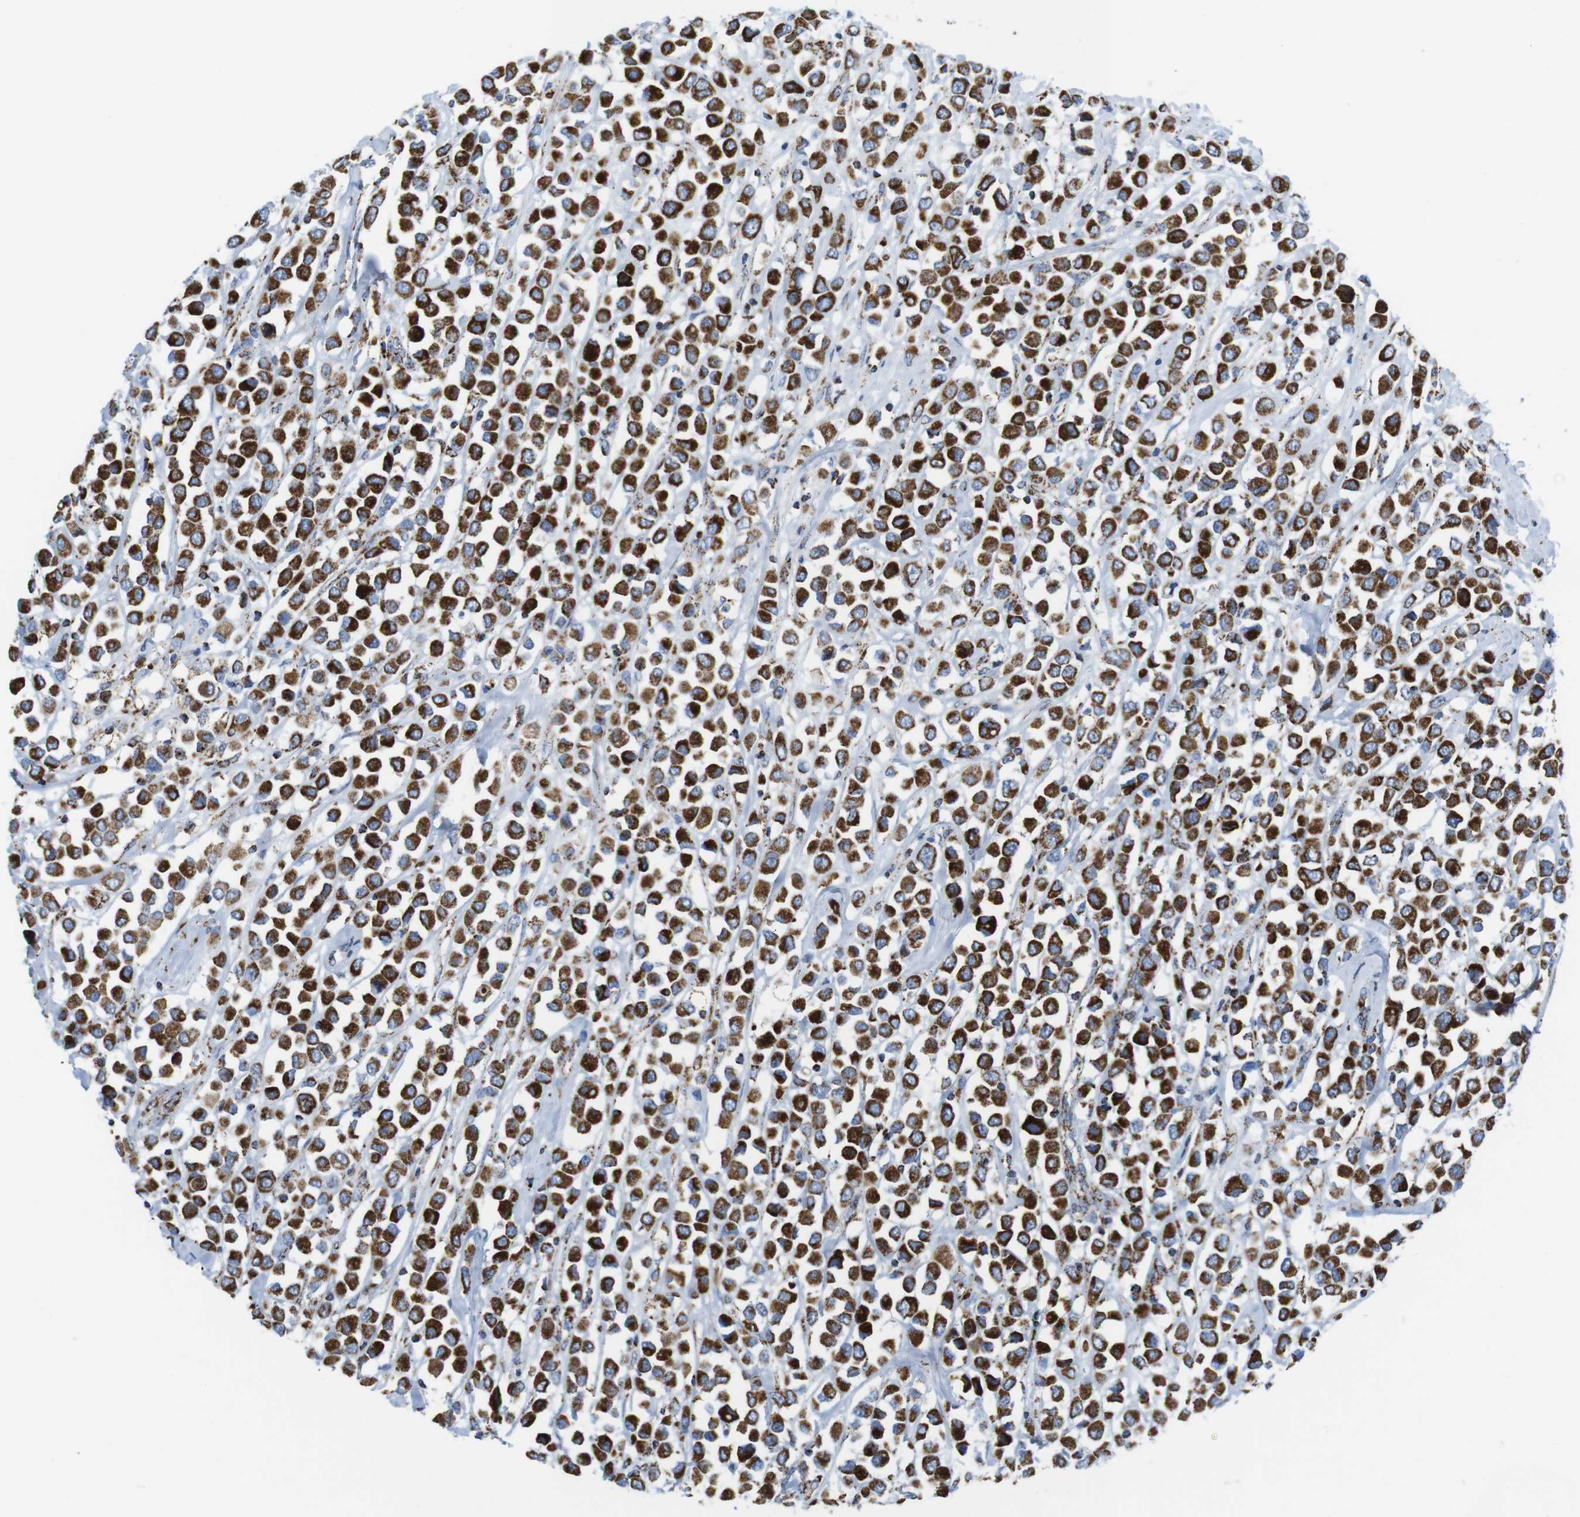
{"staining": {"intensity": "strong", "quantity": ">75%", "location": "cytoplasmic/membranous"}, "tissue": "breast cancer", "cell_type": "Tumor cells", "image_type": "cancer", "snomed": [{"axis": "morphology", "description": "Duct carcinoma"}, {"axis": "topography", "description": "Breast"}], "caption": "Protein expression by IHC demonstrates strong cytoplasmic/membranous expression in approximately >75% of tumor cells in intraductal carcinoma (breast). (Brightfield microscopy of DAB IHC at high magnification).", "gene": "ATP5PO", "patient": {"sex": "female", "age": 61}}